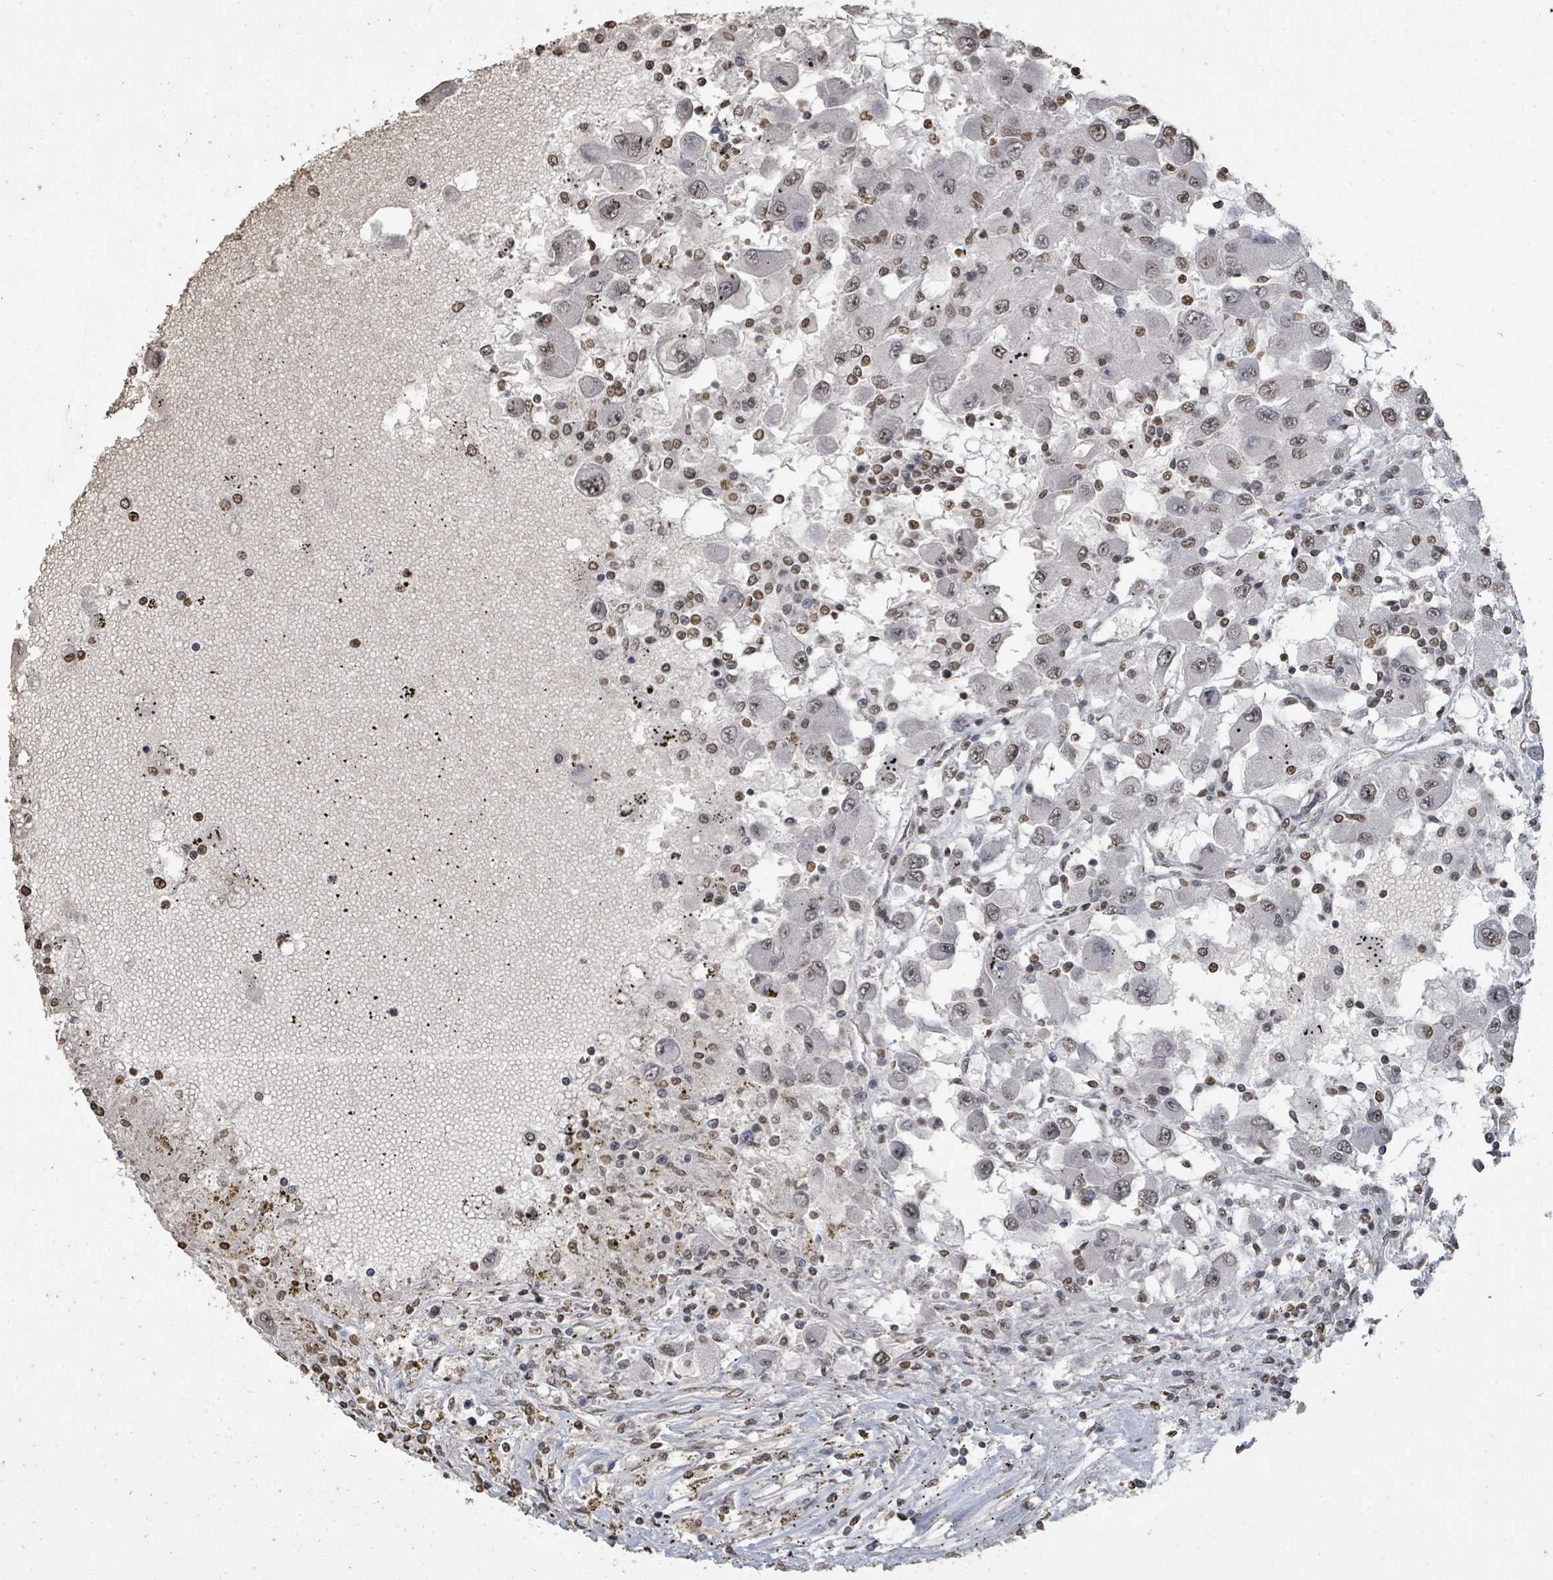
{"staining": {"intensity": "moderate", "quantity": ">75%", "location": "nuclear"}, "tissue": "renal cancer", "cell_type": "Tumor cells", "image_type": "cancer", "snomed": [{"axis": "morphology", "description": "Adenocarcinoma, NOS"}, {"axis": "topography", "description": "Kidney"}], "caption": "High-power microscopy captured an immunohistochemistry histopathology image of adenocarcinoma (renal), revealing moderate nuclear positivity in approximately >75% of tumor cells. (Stains: DAB in brown, nuclei in blue, Microscopy: brightfield microscopy at high magnification).", "gene": "MRPS12", "patient": {"sex": "female", "age": 67}}